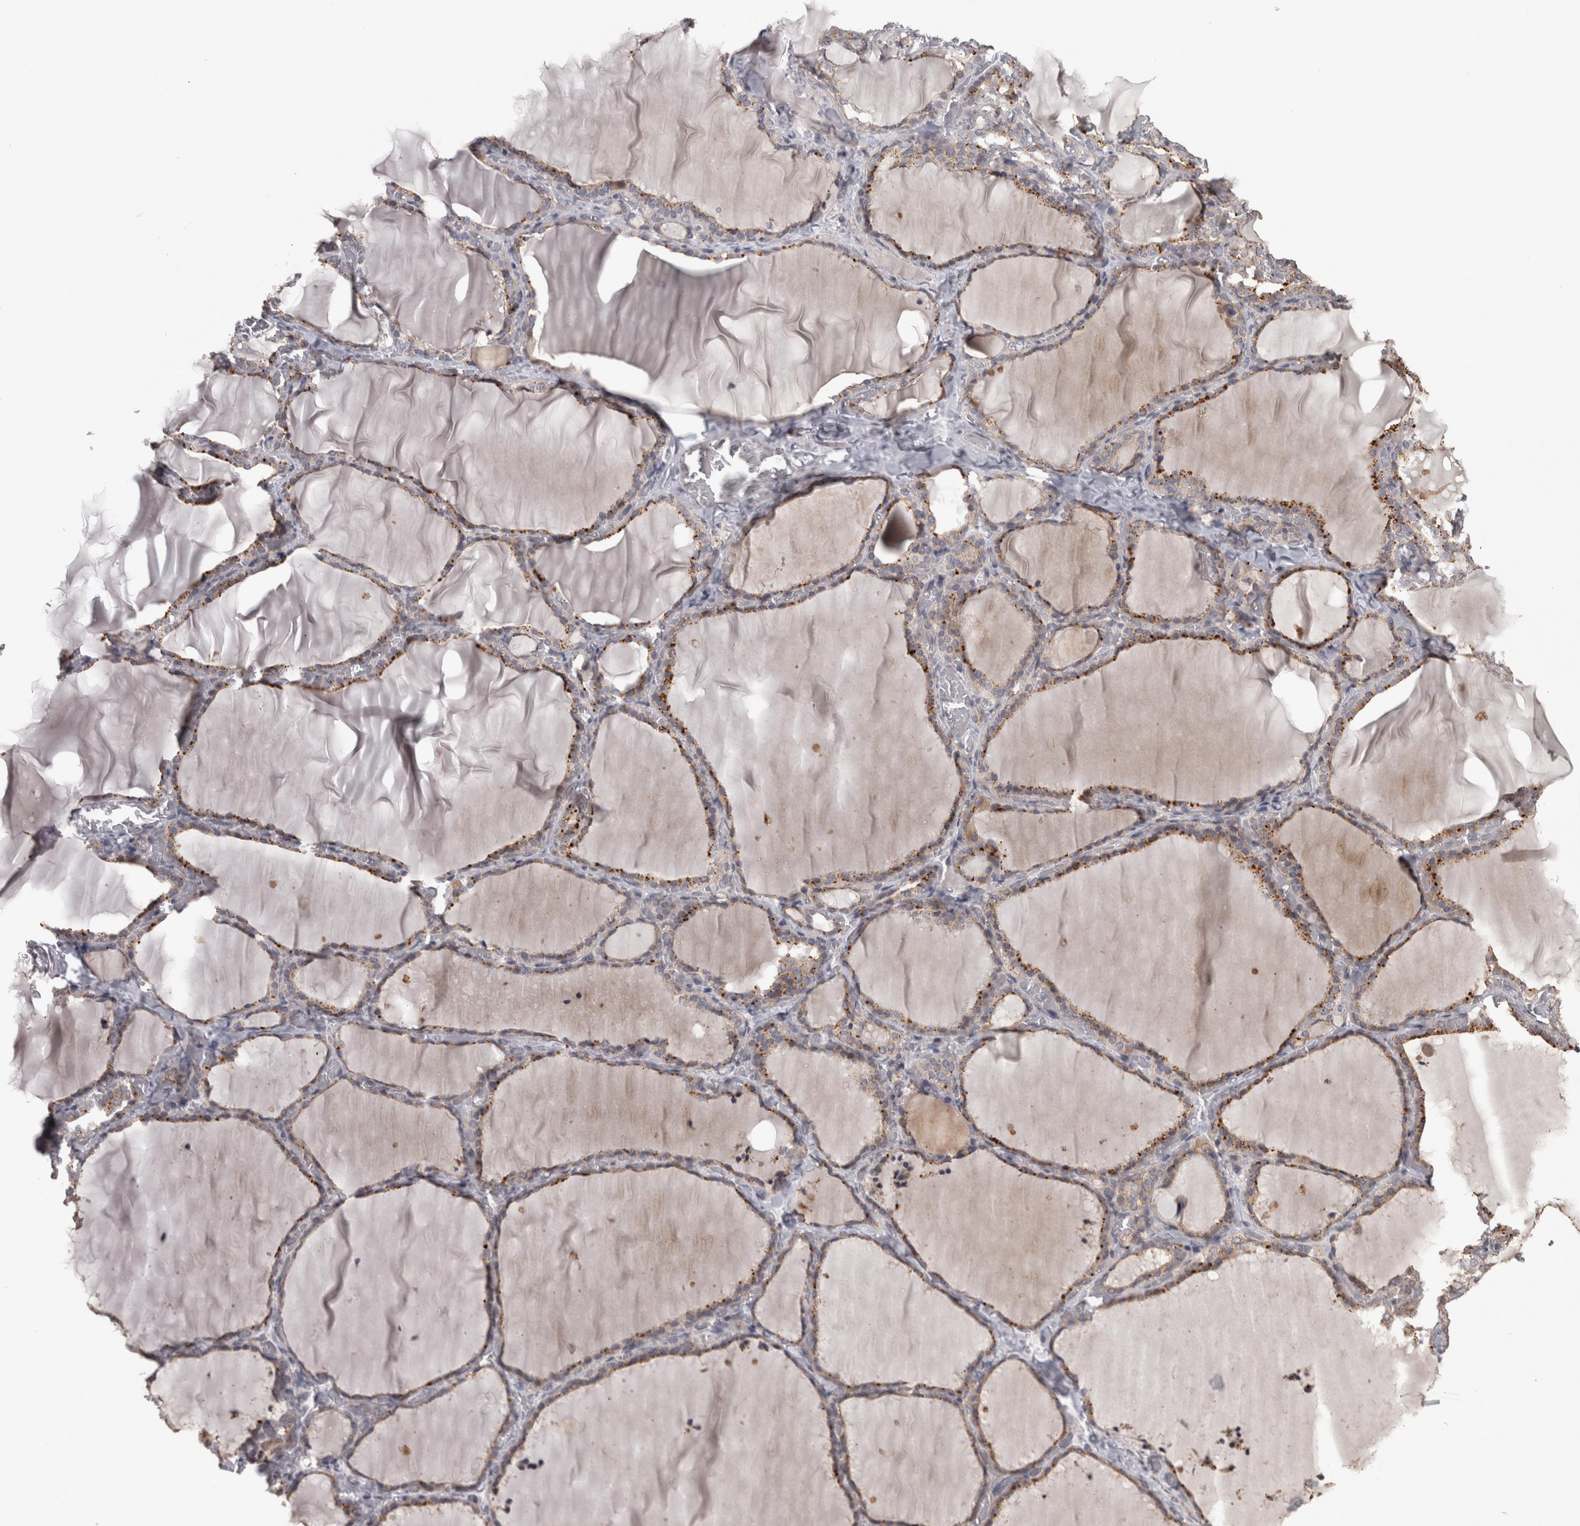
{"staining": {"intensity": "weak", "quantity": ">75%", "location": "cytoplasmic/membranous"}, "tissue": "thyroid gland", "cell_type": "Glandular cells", "image_type": "normal", "snomed": [{"axis": "morphology", "description": "Normal tissue, NOS"}, {"axis": "topography", "description": "Thyroid gland"}], "caption": "This is an image of IHC staining of benign thyroid gland, which shows weak positivity in the cytoplasmic/membranous of glandular cells.", "gene": "RAB29", "patient": {"sex": "female", "age": 22}}